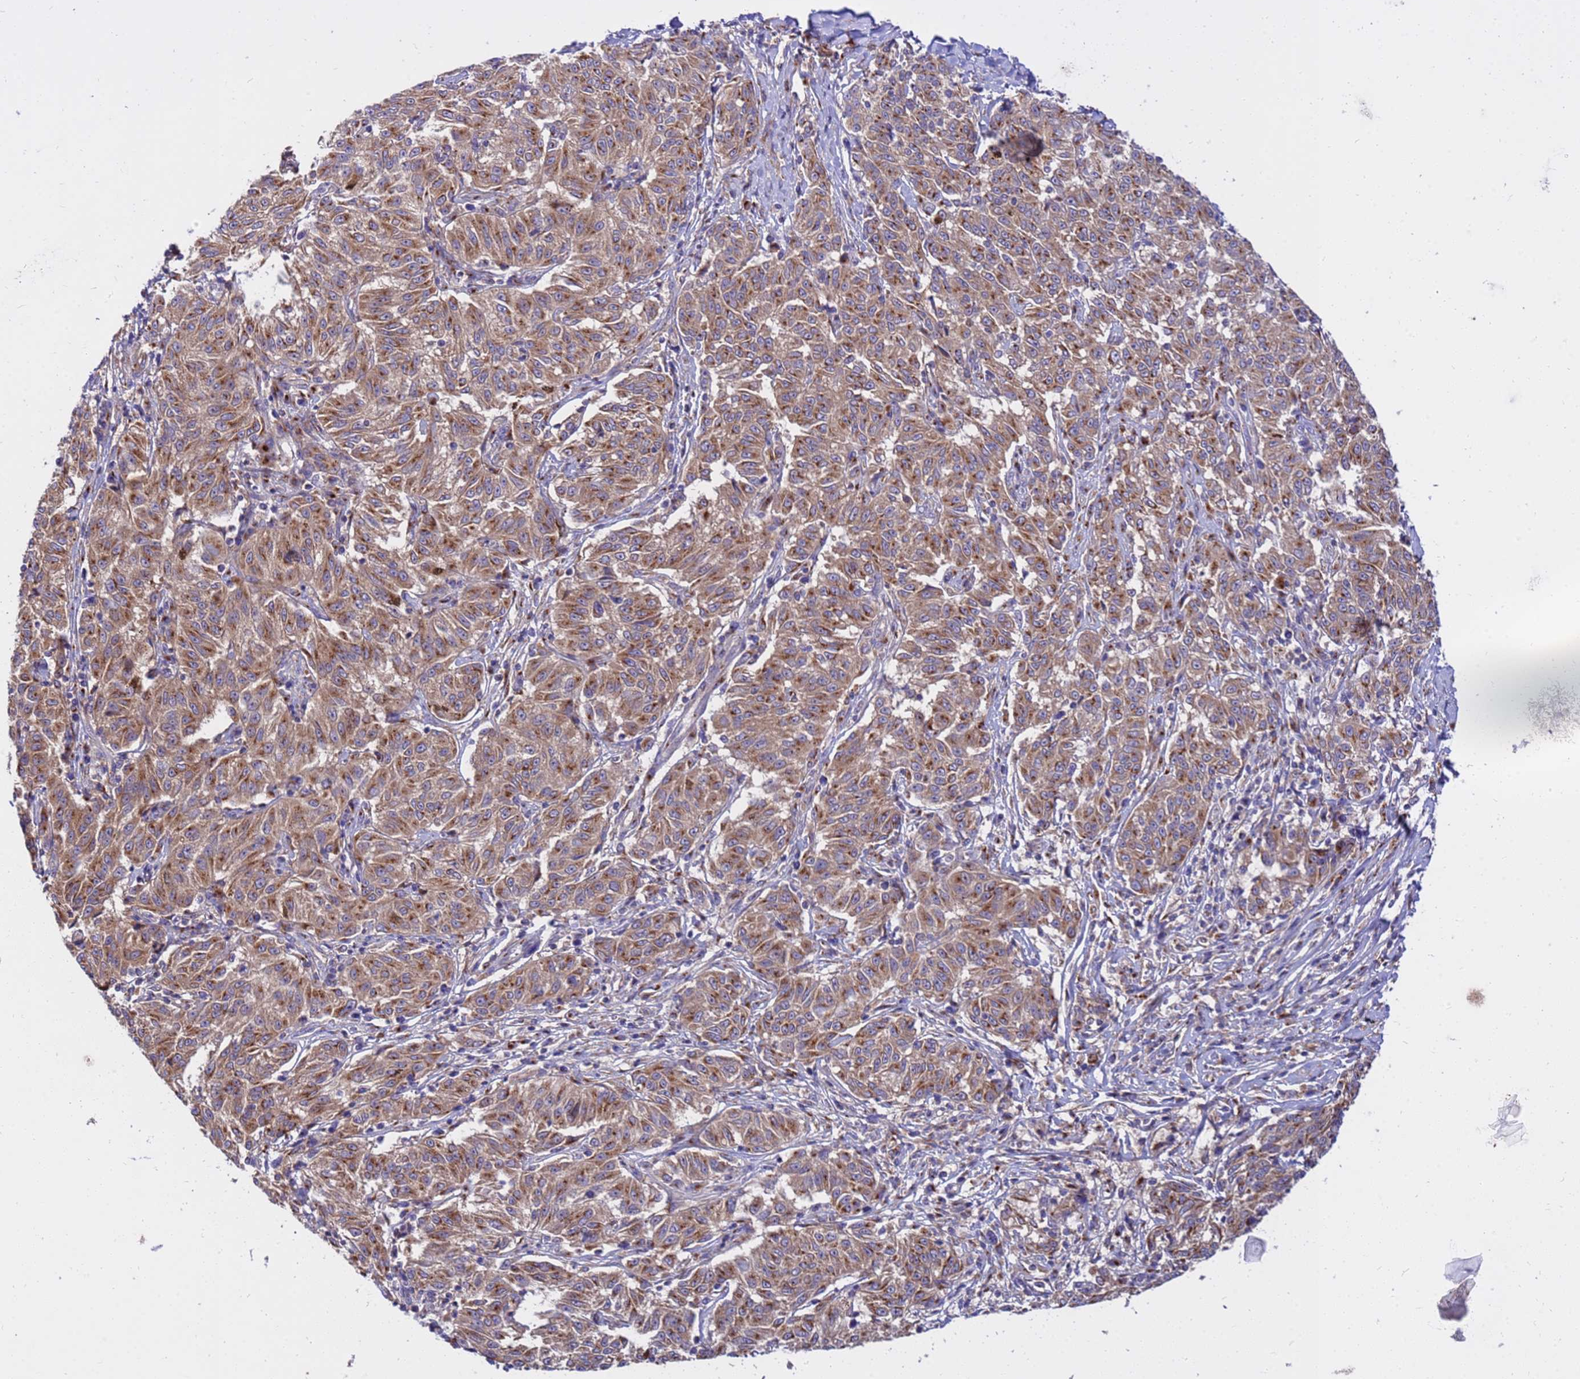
{"staining": {"intensity": "moderate", "quantity": ">75%", "location": "cytoplasmic/membranous"}, "tissue": "melanoma", "cell_type": "Tumor cells", "image_type": "cancer", "snomed": [{"axis": "morphology", "description": "Malignant melanoma, NOS"}, {"axis": "topography", "description": "Skin"}], "caption": "Moderate cytoplasmic/membranous expression is identified in approximately >75% of tumor cells in melanoma.", "gene": "HPS3", "patient": {"sex": "female", "age": 72}}